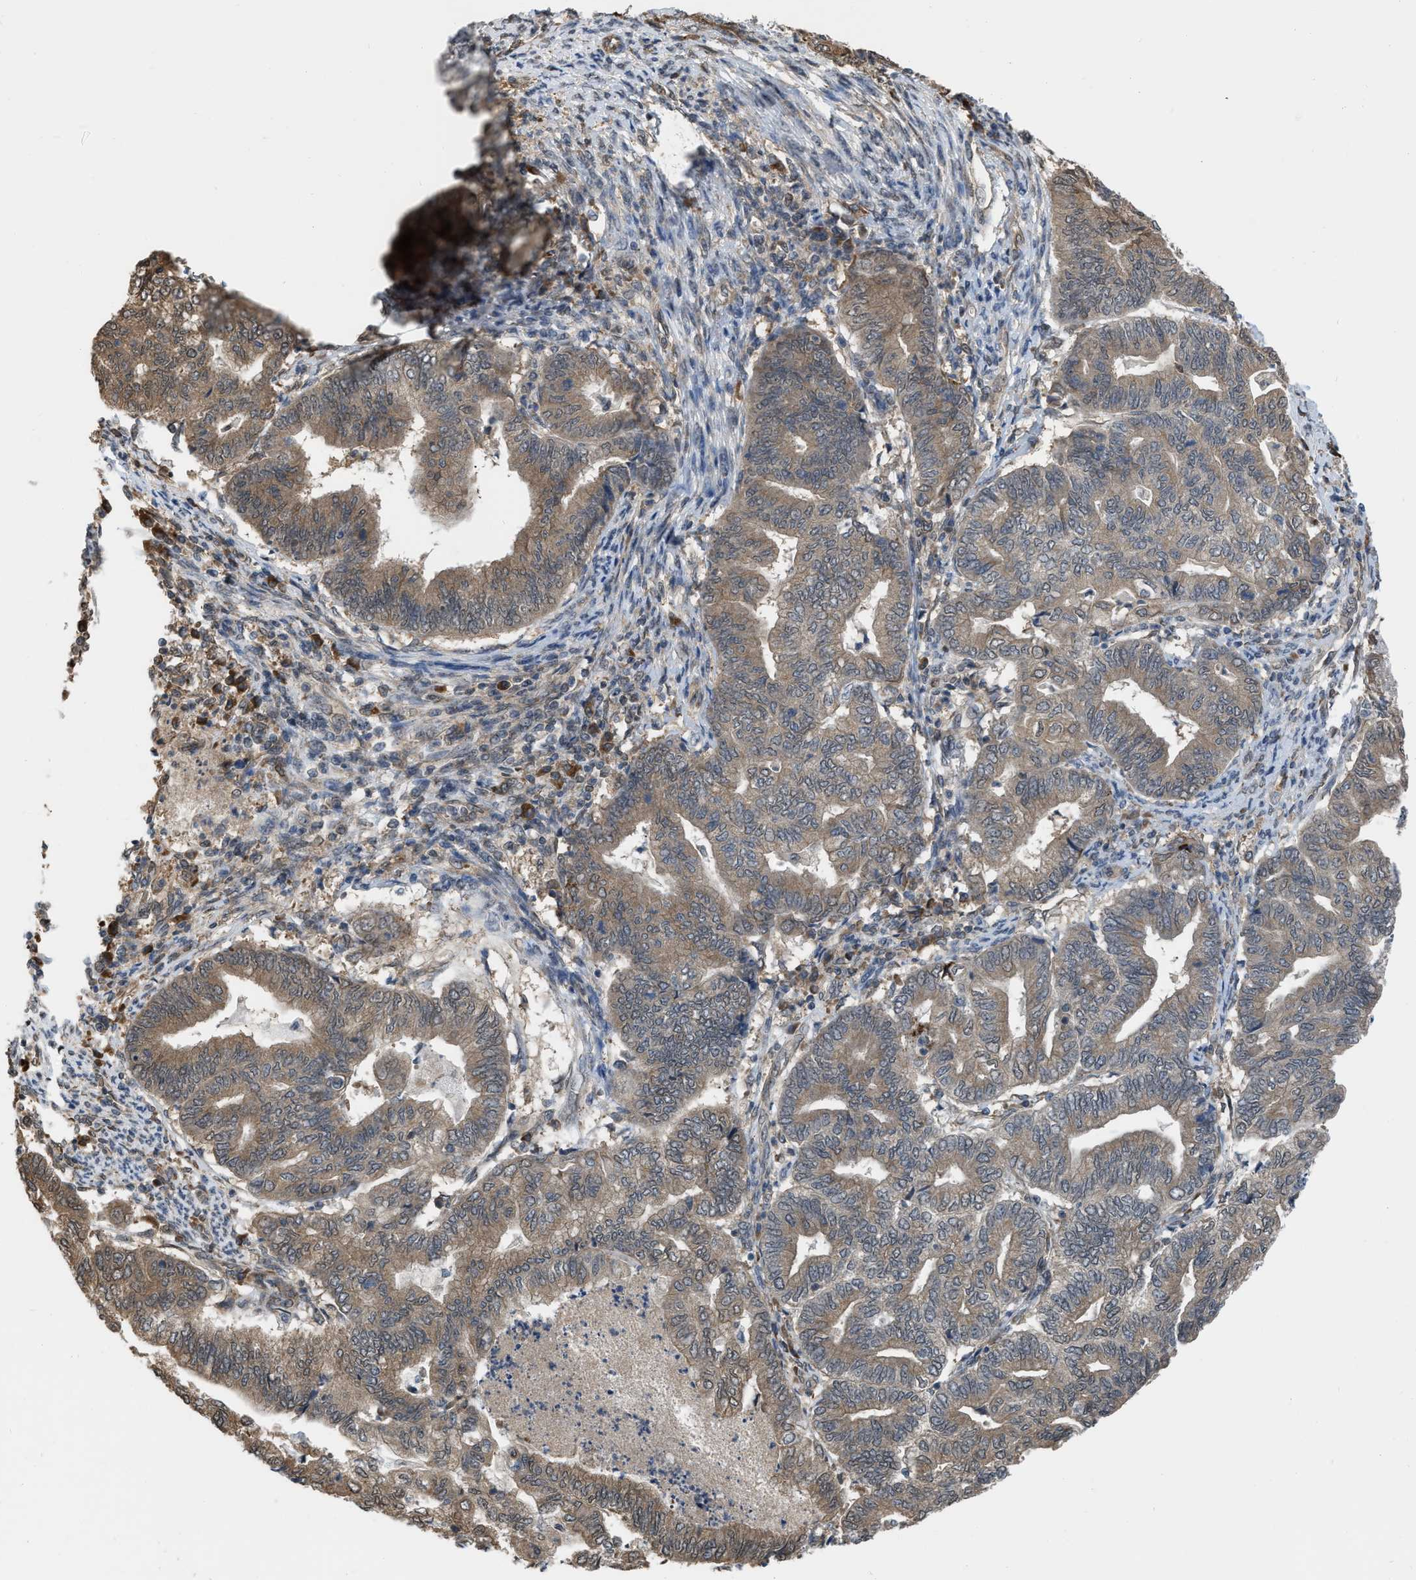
{"staining": {"intensity": "weak", "quantity": ">75%", "location": "cytoplasmic/membranous"}, "tissue": "endometrial cancer", "cell_type": "Tumor cells", "image_type": "cancer", "snomed": [{"axis": "morphology", "description": "Adenocarcinoma, NOS"}, {"axis": "topography", "description": "Endometrium"}], "caption": "Immunohistochemistry (IHC) of human endometrial cancer exhibits low levels of weak cytoplasmic/membranous expression in approximately >75% of tumor cells.", "gene": "BCL7C", "patient": {"sex": "female", "age": 79}}